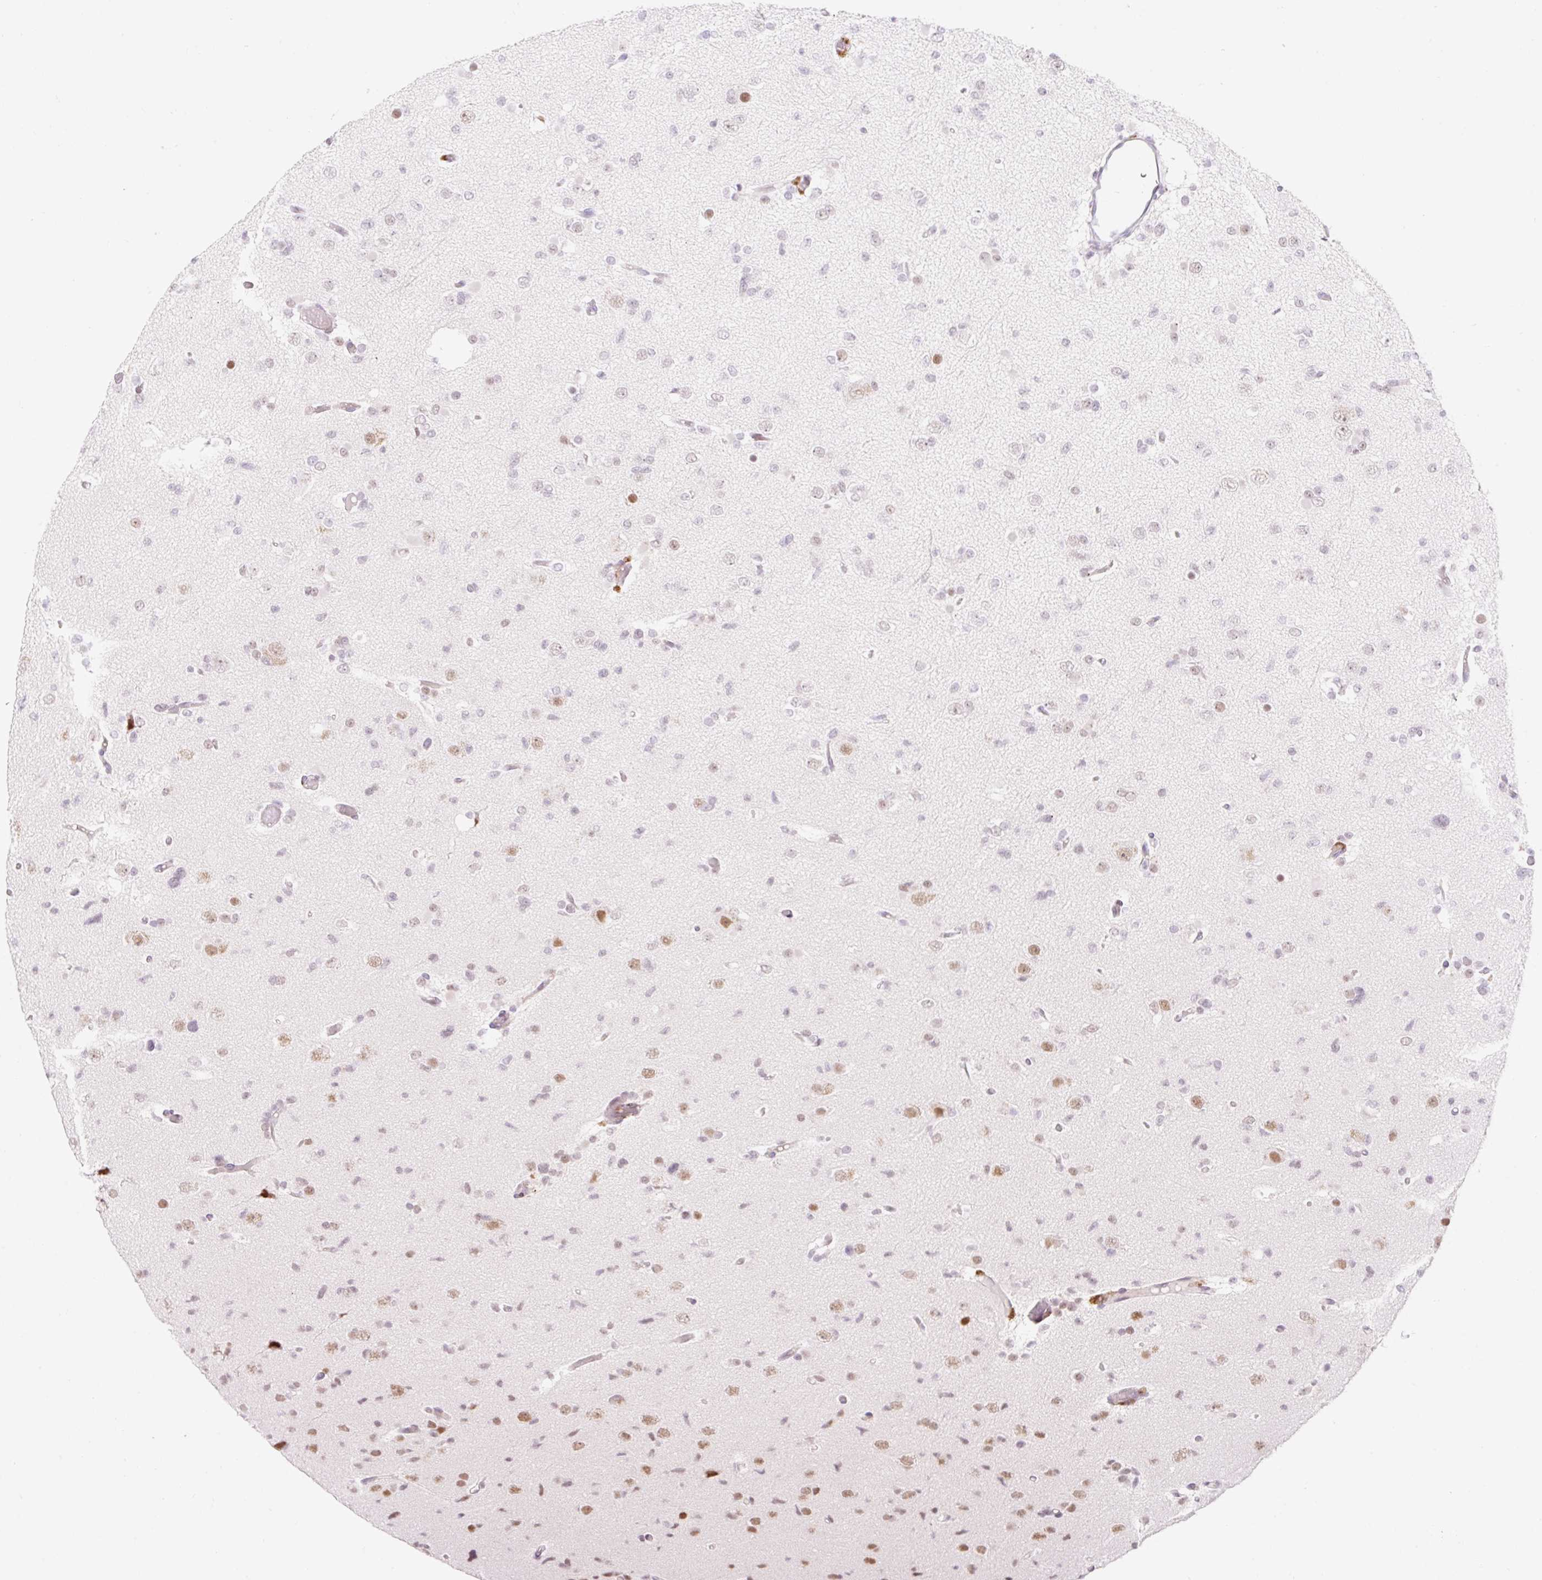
{"staining": {"intensity": "moderate", "quantity": "25%-75%", "location": "nuclear"}, "tissue": "glioma", "cell_type": "Tumor cells", "image_type": "cancer", "snomed": [{"axis": "morphology", "description": "Glioma, malignant, Low grade"}, {"axis": "topography", "description": "Brain"}], "caption": "Malignant glioma (low-grade) stained with a protein marker exhibits moderate staining in tumor cells.", "gene": "H2BW1", "patient": {"sex": "female", "age": 22}}